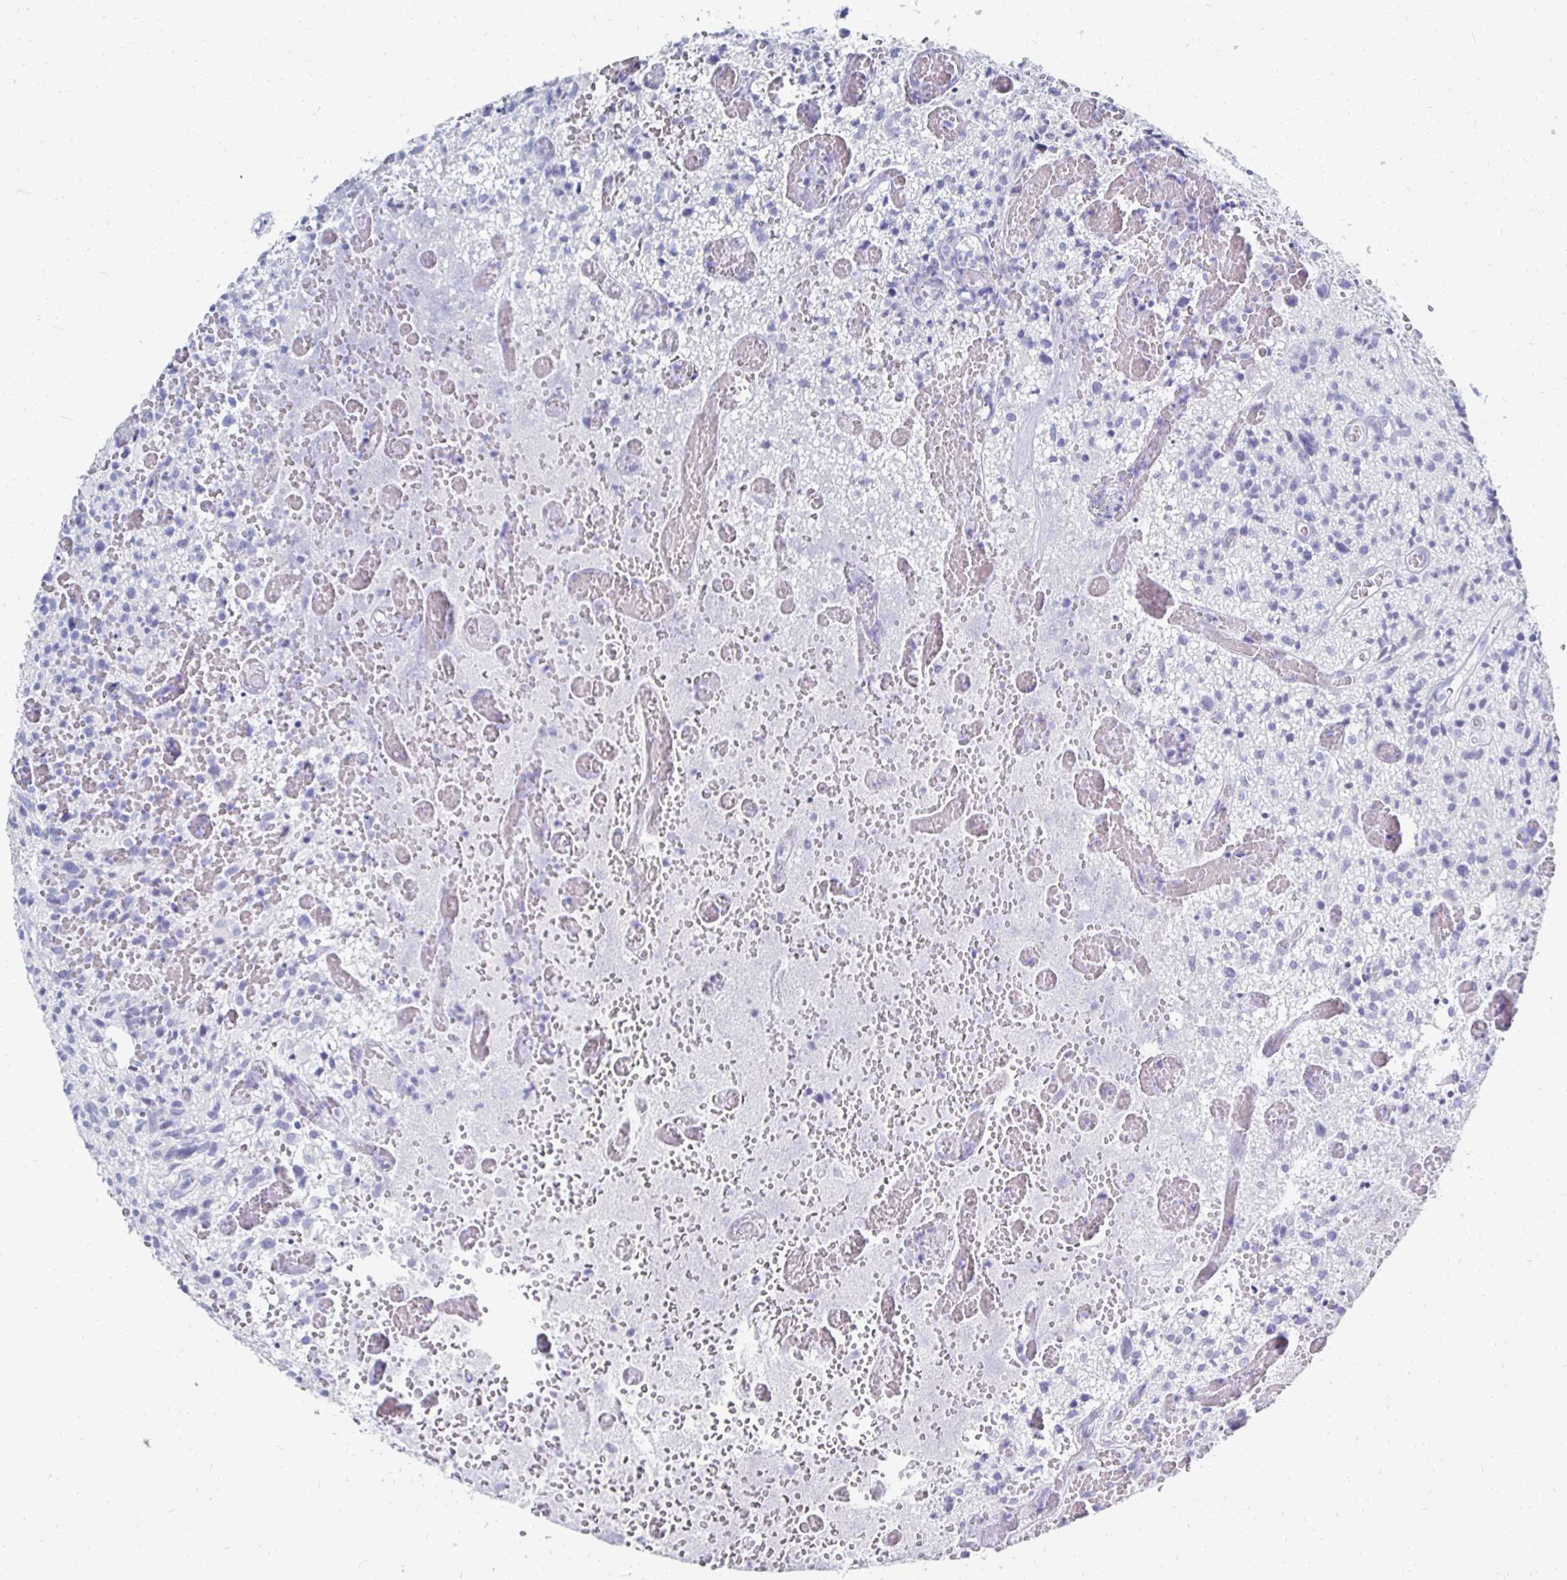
{"staining": {"intensity": "negative", "quantity": "none", "location": "none"}, "tissue": "glioma", "cell_type": "Tumor cells", "image_type": "cancer", "snomed": [{"axis": "morphology", "description": "Glioma, malignant, High grade"}, {"axis": "topography", "description": "Brain"}], "caption": "Immunohistochemistry histopathology image of neoplastic tissue: human glioma stained with DAB (3,3'-diaminobenzidine) demonstrates no significant protein staining in tumor cells.", "gene": "SYCP3", "patient": {"sex": "male", "age": 75}}